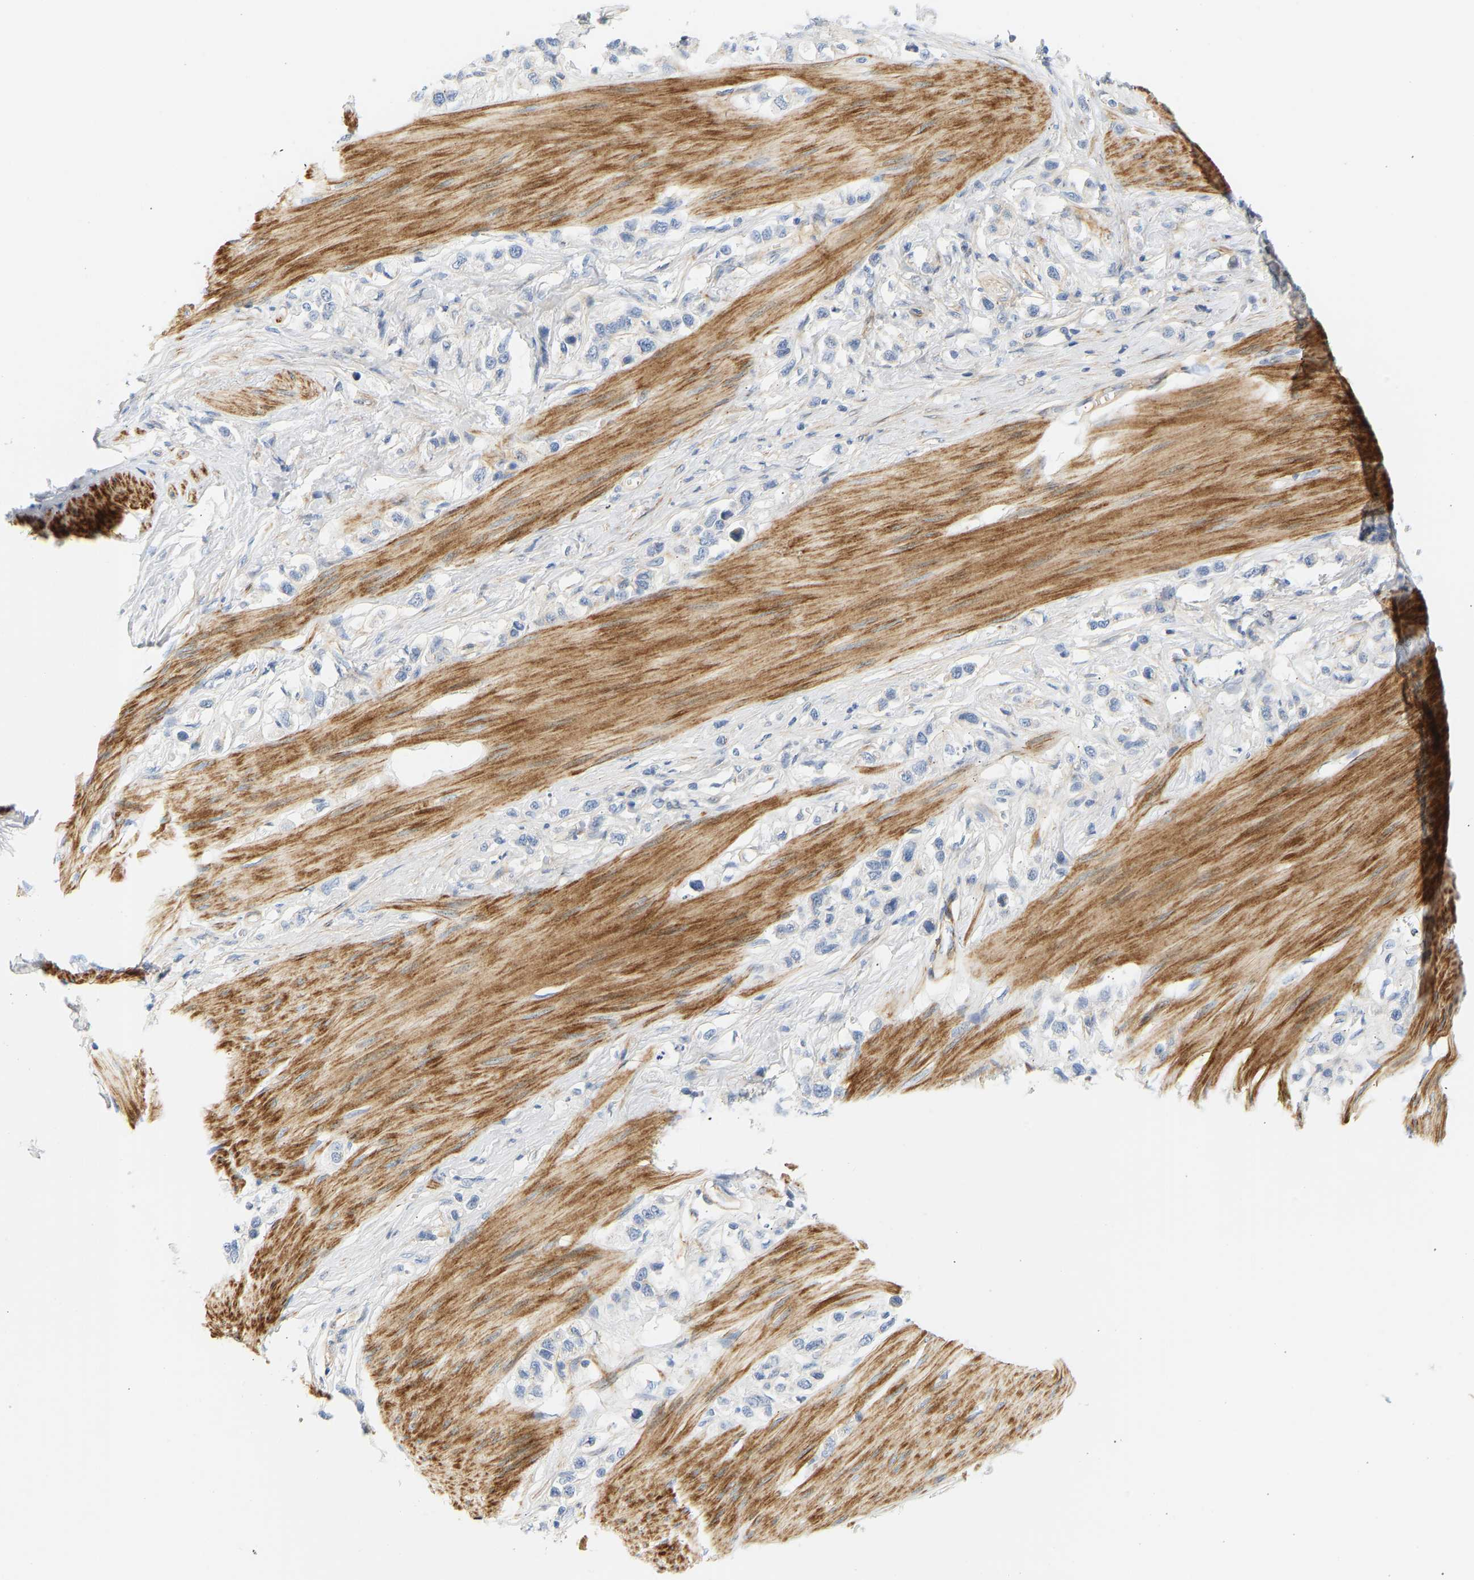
{"staining": {"intensity": "negative", "quantity": "none", "location": "none"}, "tissue": "stomach cancer", "cell_type": "Tumor cells", "image_type": "cancer", "snomed": [{"axis": "morphology", "description": "Adenocarcinoma, NOS"}, {"axis": "topography", "description": "Stomach"}], "caption": "Immunohistochemical staining of stomach cancer (adenocarcinoma) displays no significant staining in tumor cells.", "gene": "SLC30A7", "patient": {"sex": "female", "age": 65}}